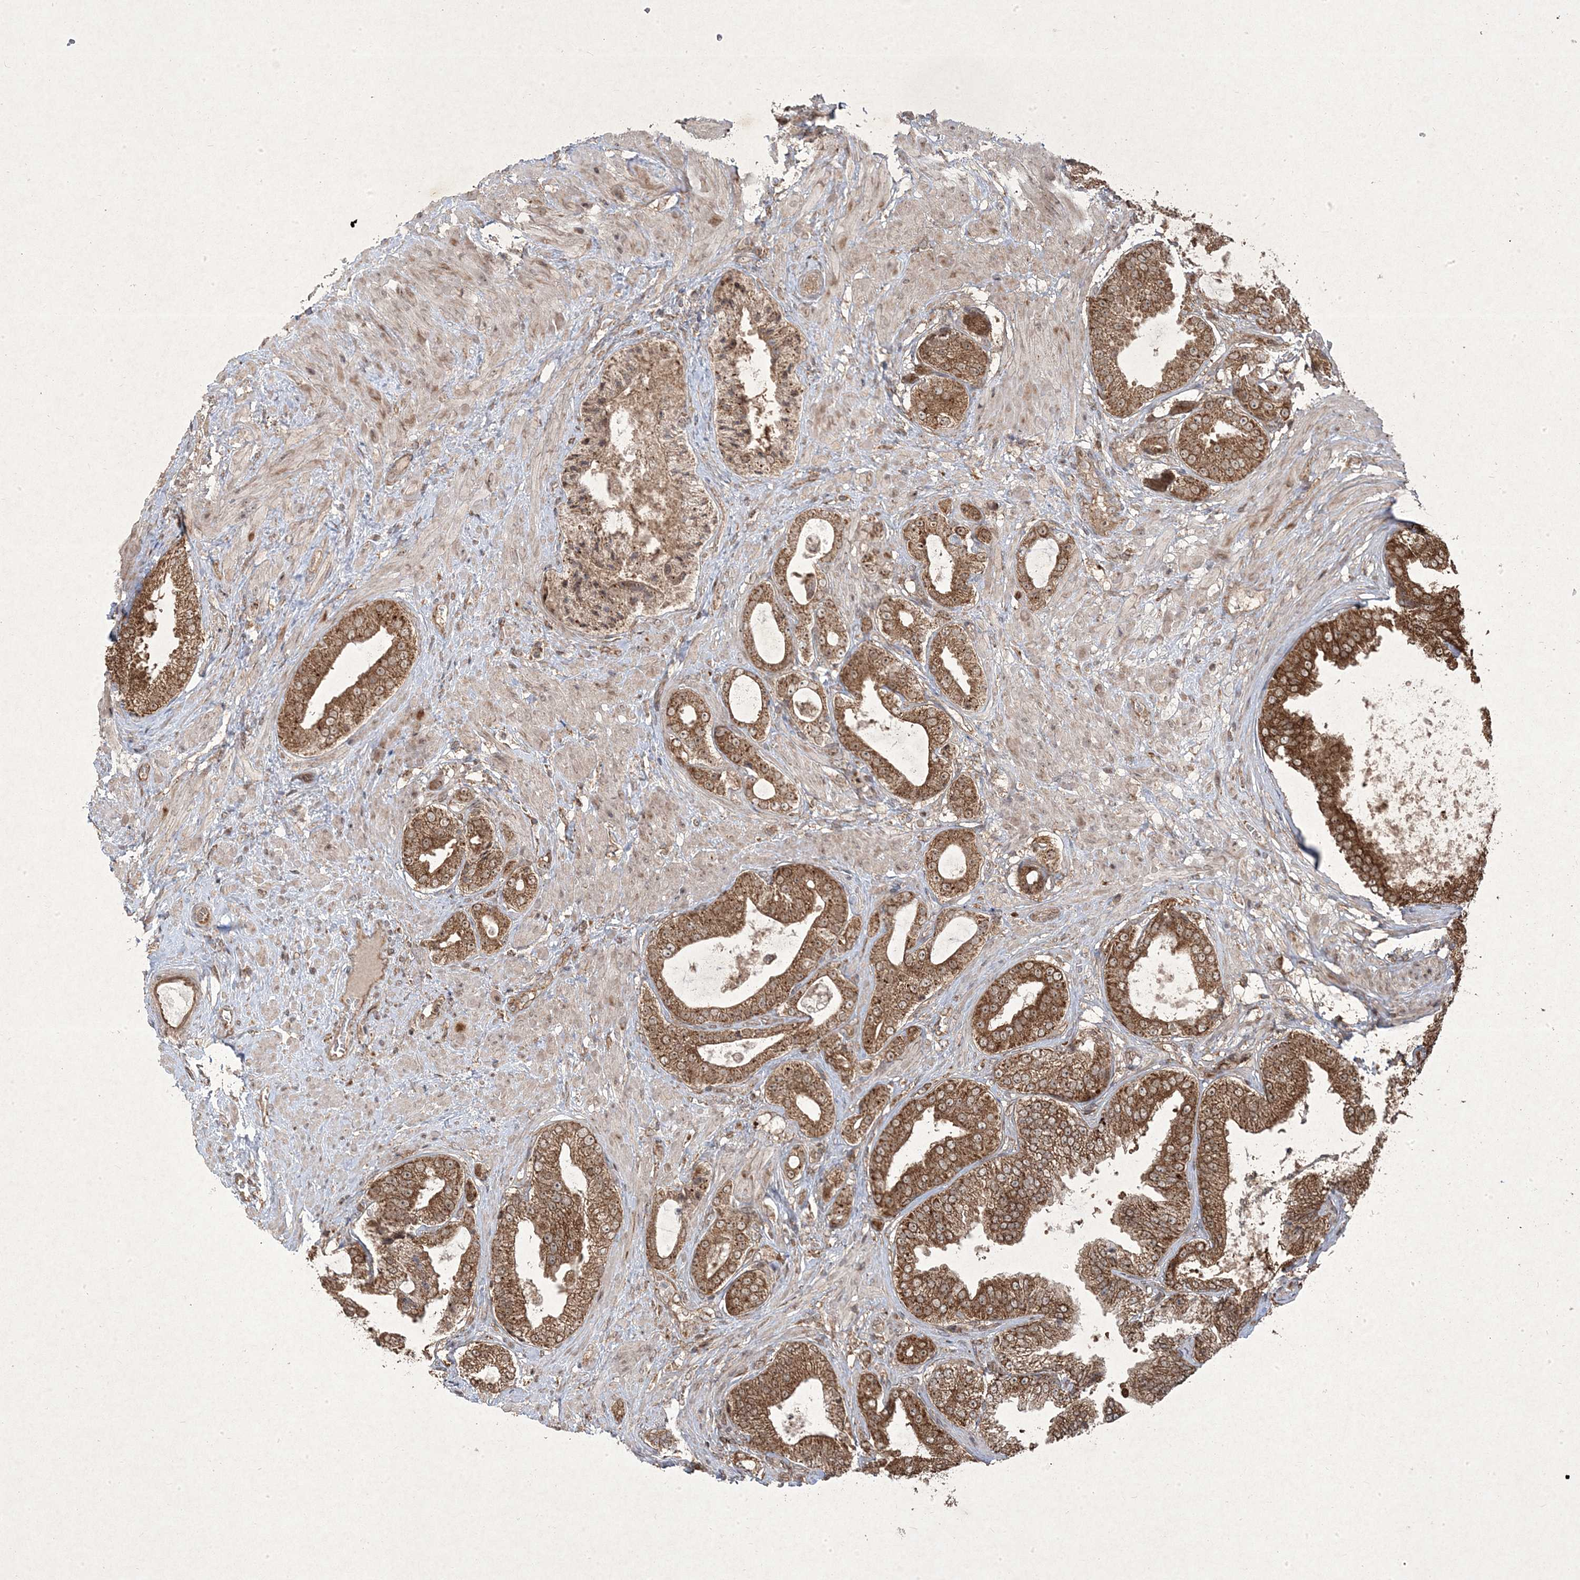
{"staining": {"intensity": "moderate", "quantity": ">75%", "location": "cytoplasmic/membranous,nuclear"}, "tissue": "prostate cancer", "cell_type": "Tumor cells", "image_type": "cancer", "snomed": [{"axis": "morphology", "description": "Adenocarcinoma, Low grade"}, {"axis": "topography", "description": "Prostate"}], "caption": "Immunohistochemical staining of prostate cancer exhibits medium levels of moderate cytoplasmic/membranous and nuclear protein staining in about >75% of tumor cells. (Brightfield microscopy of DAB IHC at high magnification).", "gene": "PLEKHM2", "patient": {"sex": "male", "age": 63}}